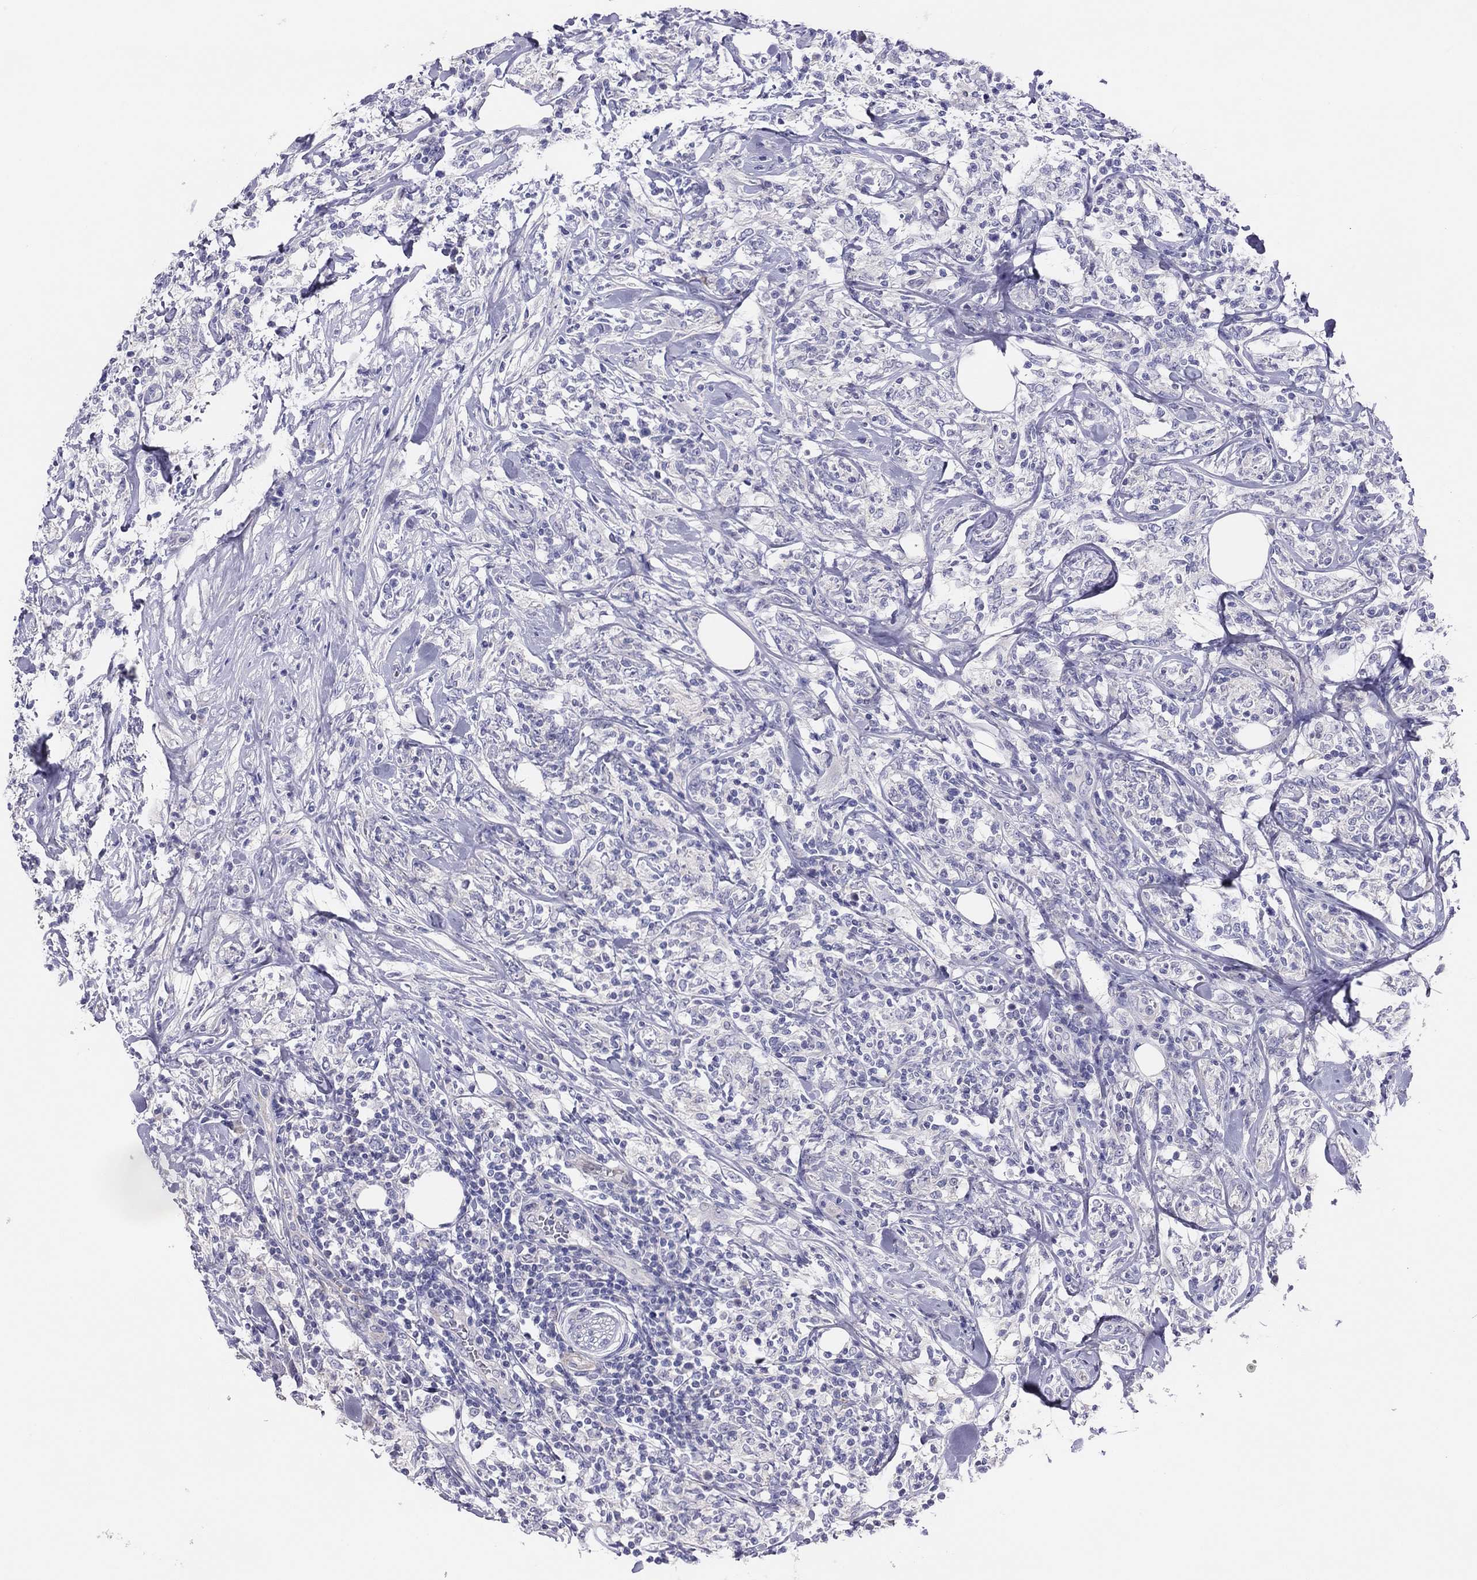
{"staining": {"intensity": "negative", "quantity": "none", "location": "none"}, "tissue": "lymphoma", "cell_type": "Tumor cells", "image_type": "cancer", "snomed": [{"axis": "morphology", "description": "Malignant lymphoma, non-Hodgkin's type, High grade"}, {"axis": "topography", "description": "Lymph node"}], "caption": "This is an IHC histopathology image of human lymphoma. There is no expression in tumor cells.", "gene": "MGAT4C", "patient": {"sex": "female", "age": 84}}